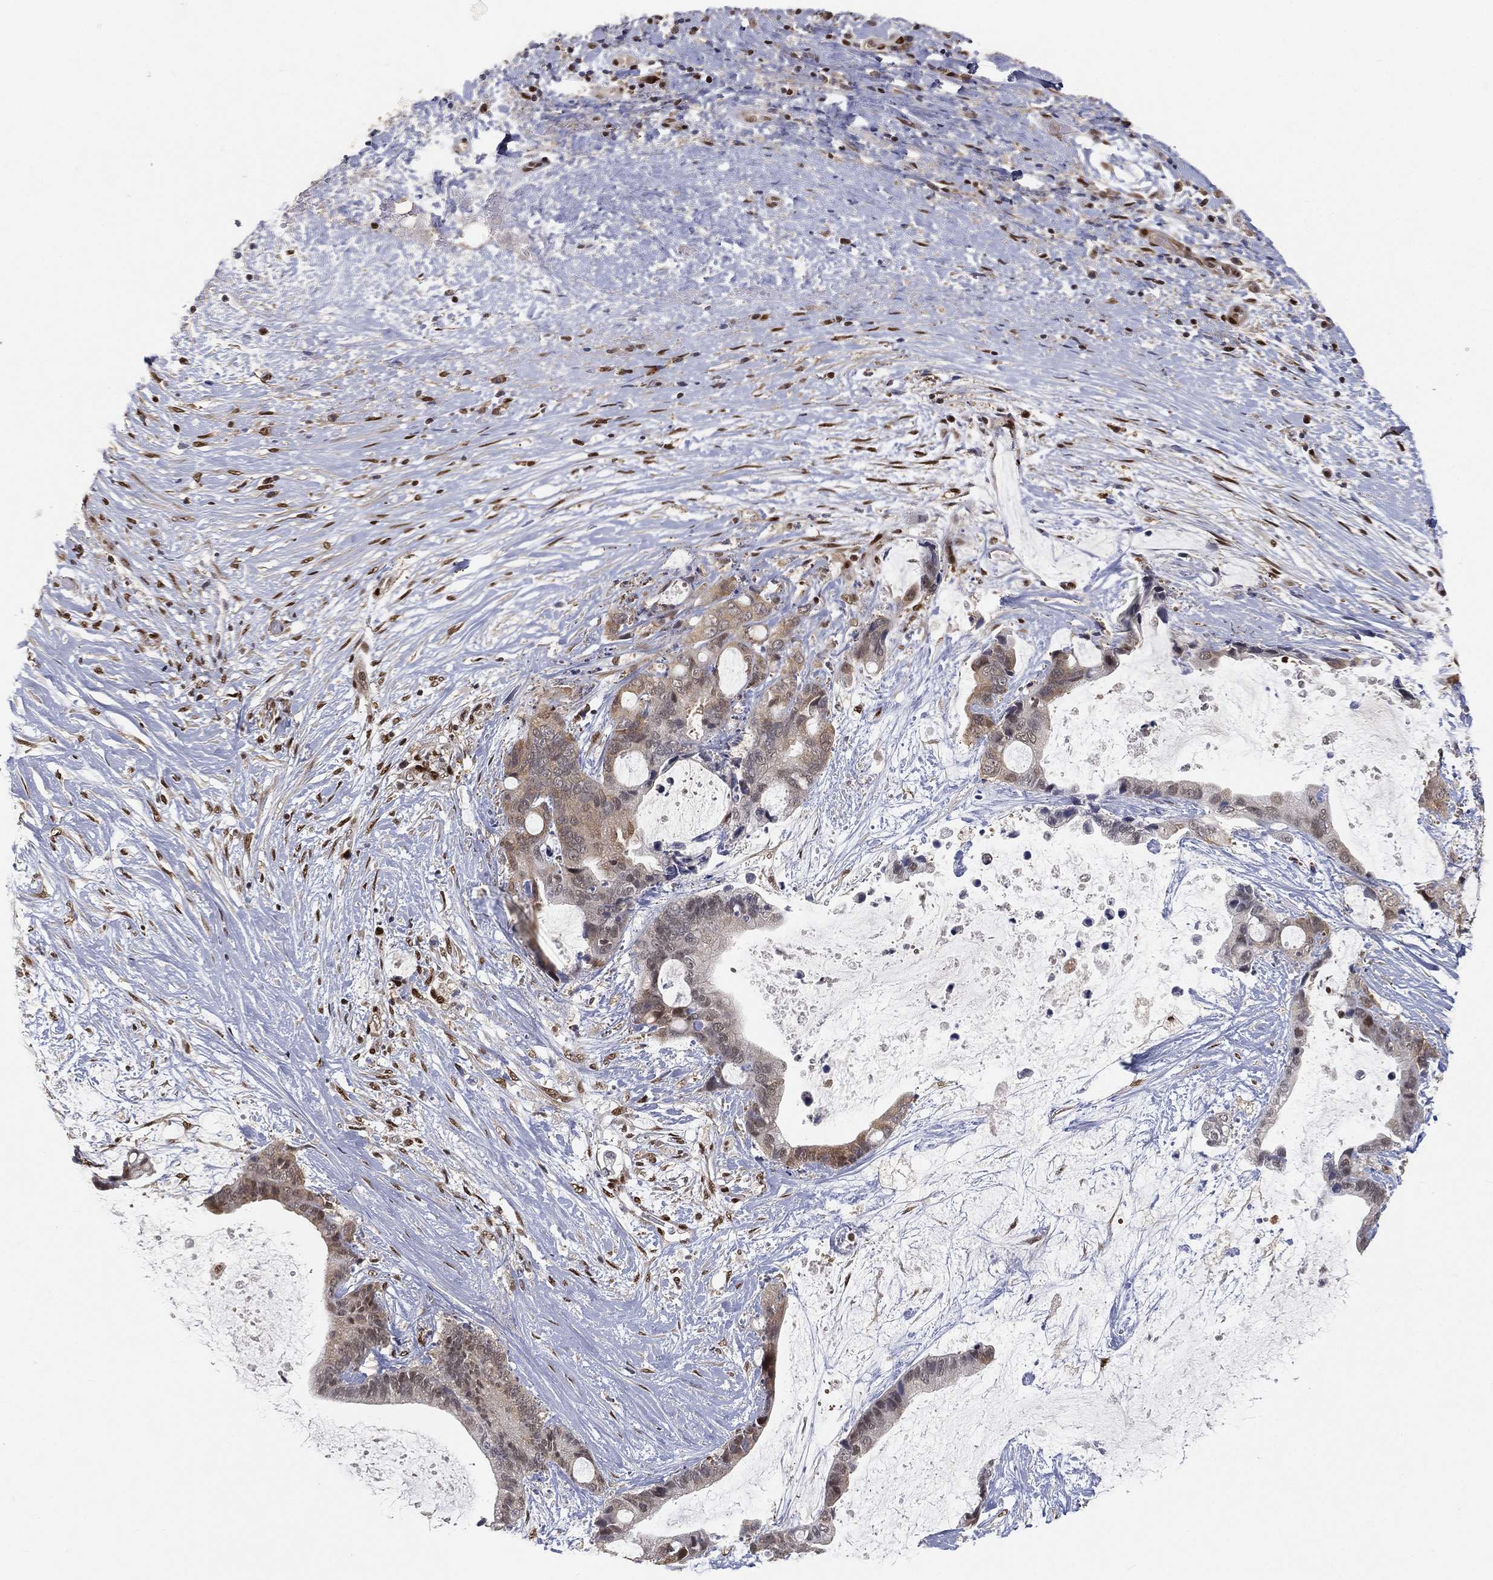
{"staining": {"intensity": "weak", "quantity": "<25%", "location": "cytoplasmic/membranous"}, "tissue": "liver cancer", "cell_type": "Tumor cells", "image_type": "cancer", "snomed": [{"axis": "morphology", "description": "Cholangiocarcinoma"}, {"axis": "topography", "description": "Liver"}], "caption": "The photomicrograph shows no staining of tumor cells in cholangiocarcinoma (liver).", "gene": "CRTC3", "patient": {"sex": "female", "age": 73}}